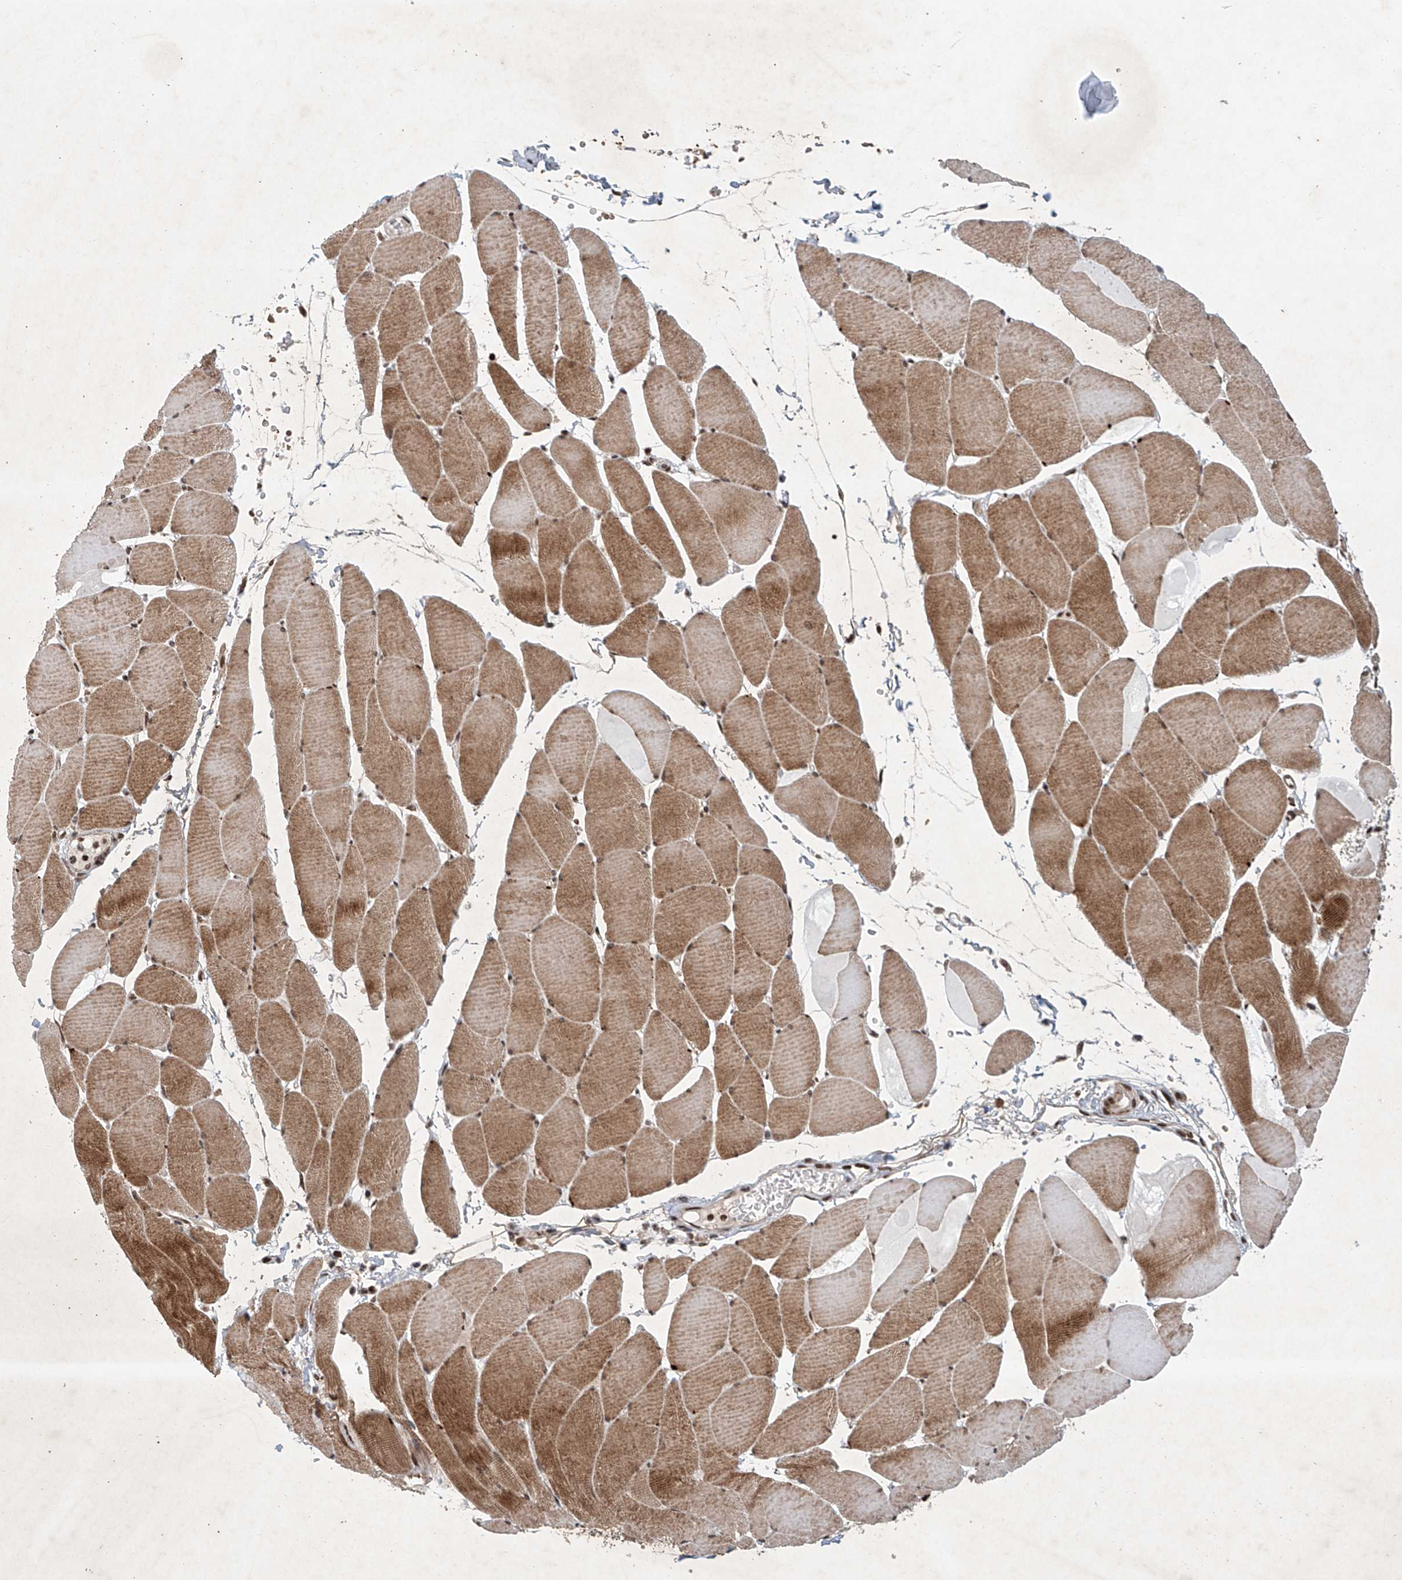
{"staining": {"intensity": "strong", "quantity": ">75%", "location": "cytoplasmic/membranous,nuclear"}, "tissue": "skeletal muscle", "cell_type": "Myocytes", "image_type": "normal", "snomed": [{"axis": "morphology", "description": "Normal tissue, NOS"}, {"axis": "topography", "description": "Skeletal muscle"}, {"axis": "topography", "description": "Head-Neck"}], "caption": "A brown stain highlights strong cytoplasmic/membranous,nuclear positivity of a protein in myocytes of normal skeletal muscle.", "gene": "ZNF470", "patient": {"sex": "male", "age": 66}}